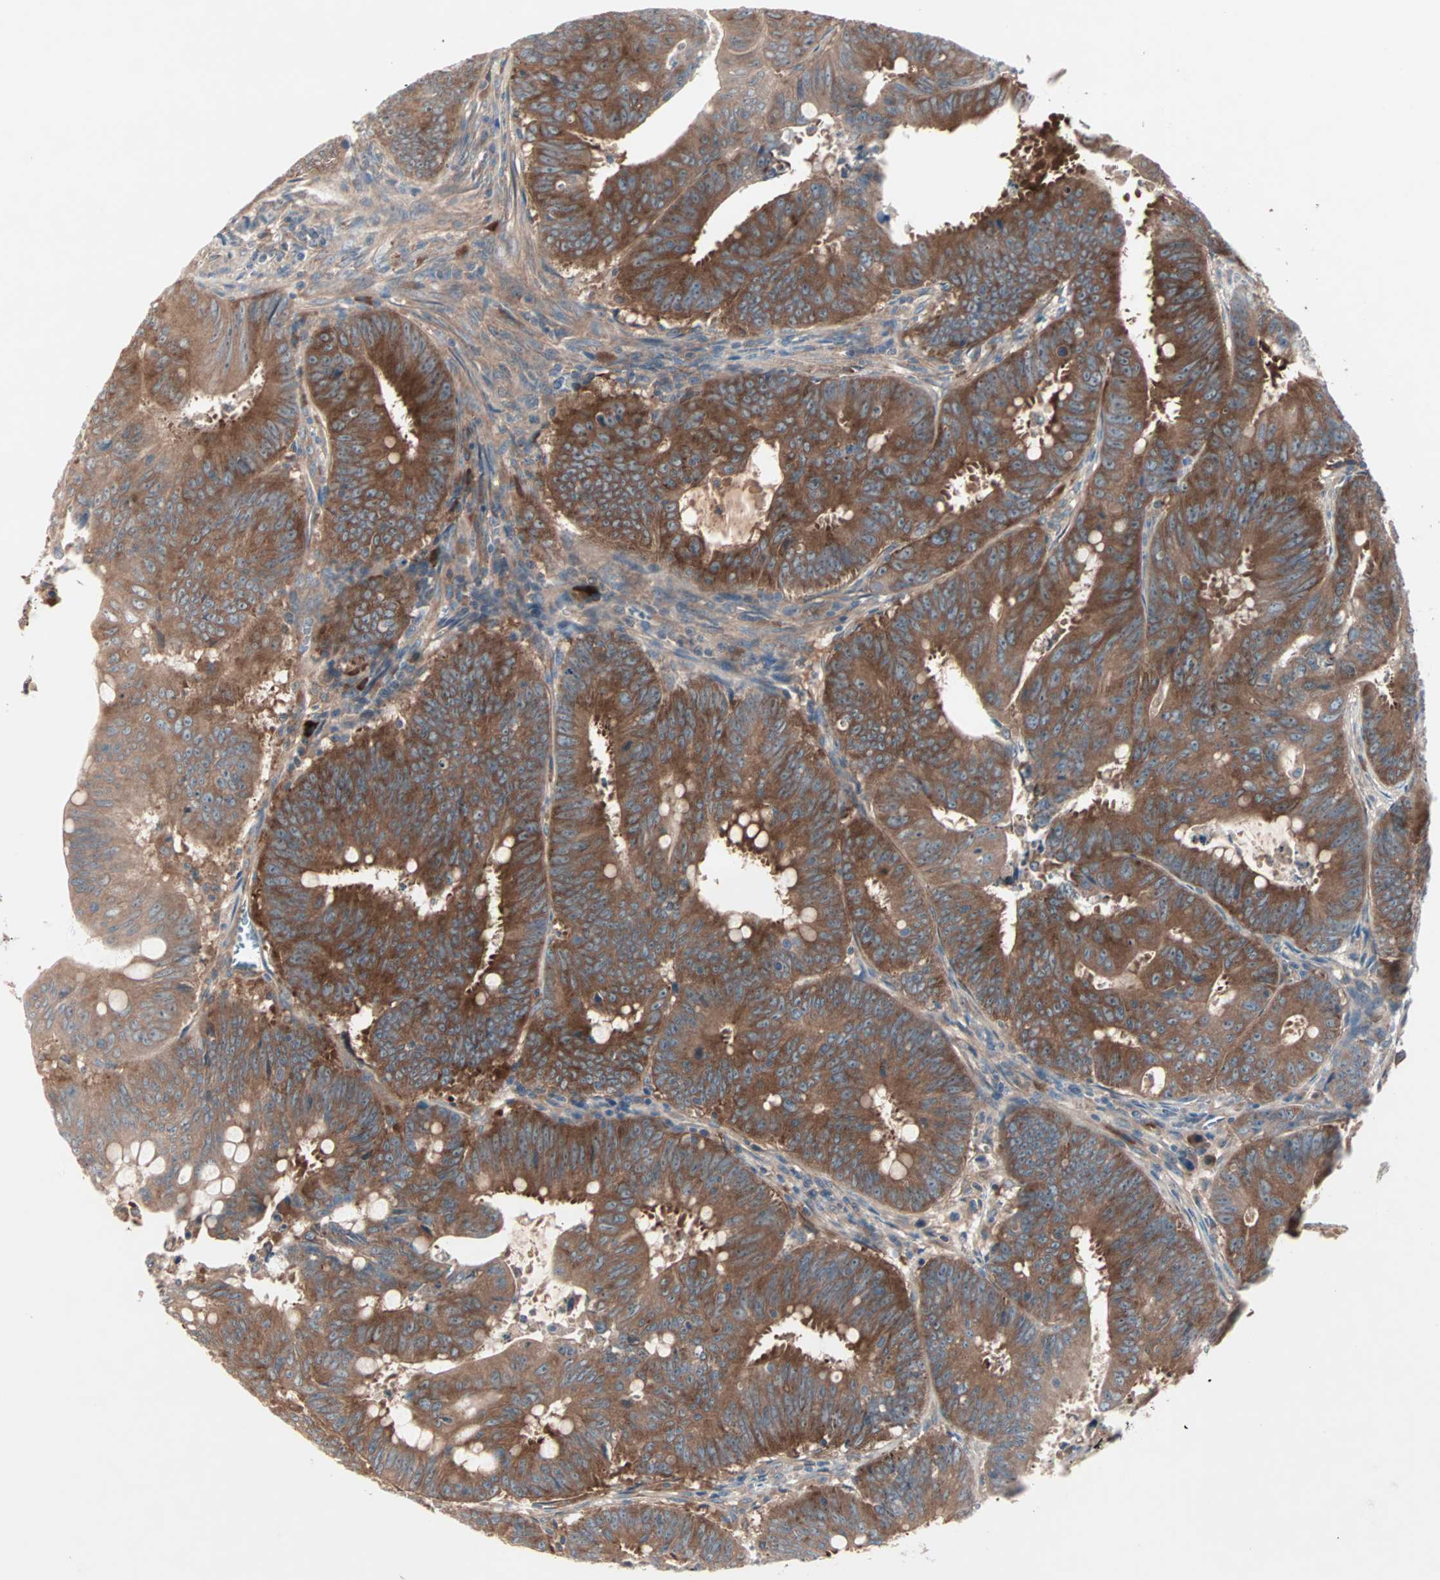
{"staining": {"intensity": "strong", "quantity": ">75%", "location": "cytoplasmic/membranous"}, "tissue": "colorectal cancer", "cell_type": "Tumor cells", "image_type": "cancer", "snomed": [{"axis": "morphology", "description": "Adenocarcinoma, NOS"}, {"axis": "topography", "description": "Colon"}], "caption": "The immunohistochemical stain labels strong cytoplasmic/membranous positivity in tumor cells of adenocarcinoma (colorectal) tissue.", "gene": "CAD", "patient": {"sex": "male", "age": 45}}